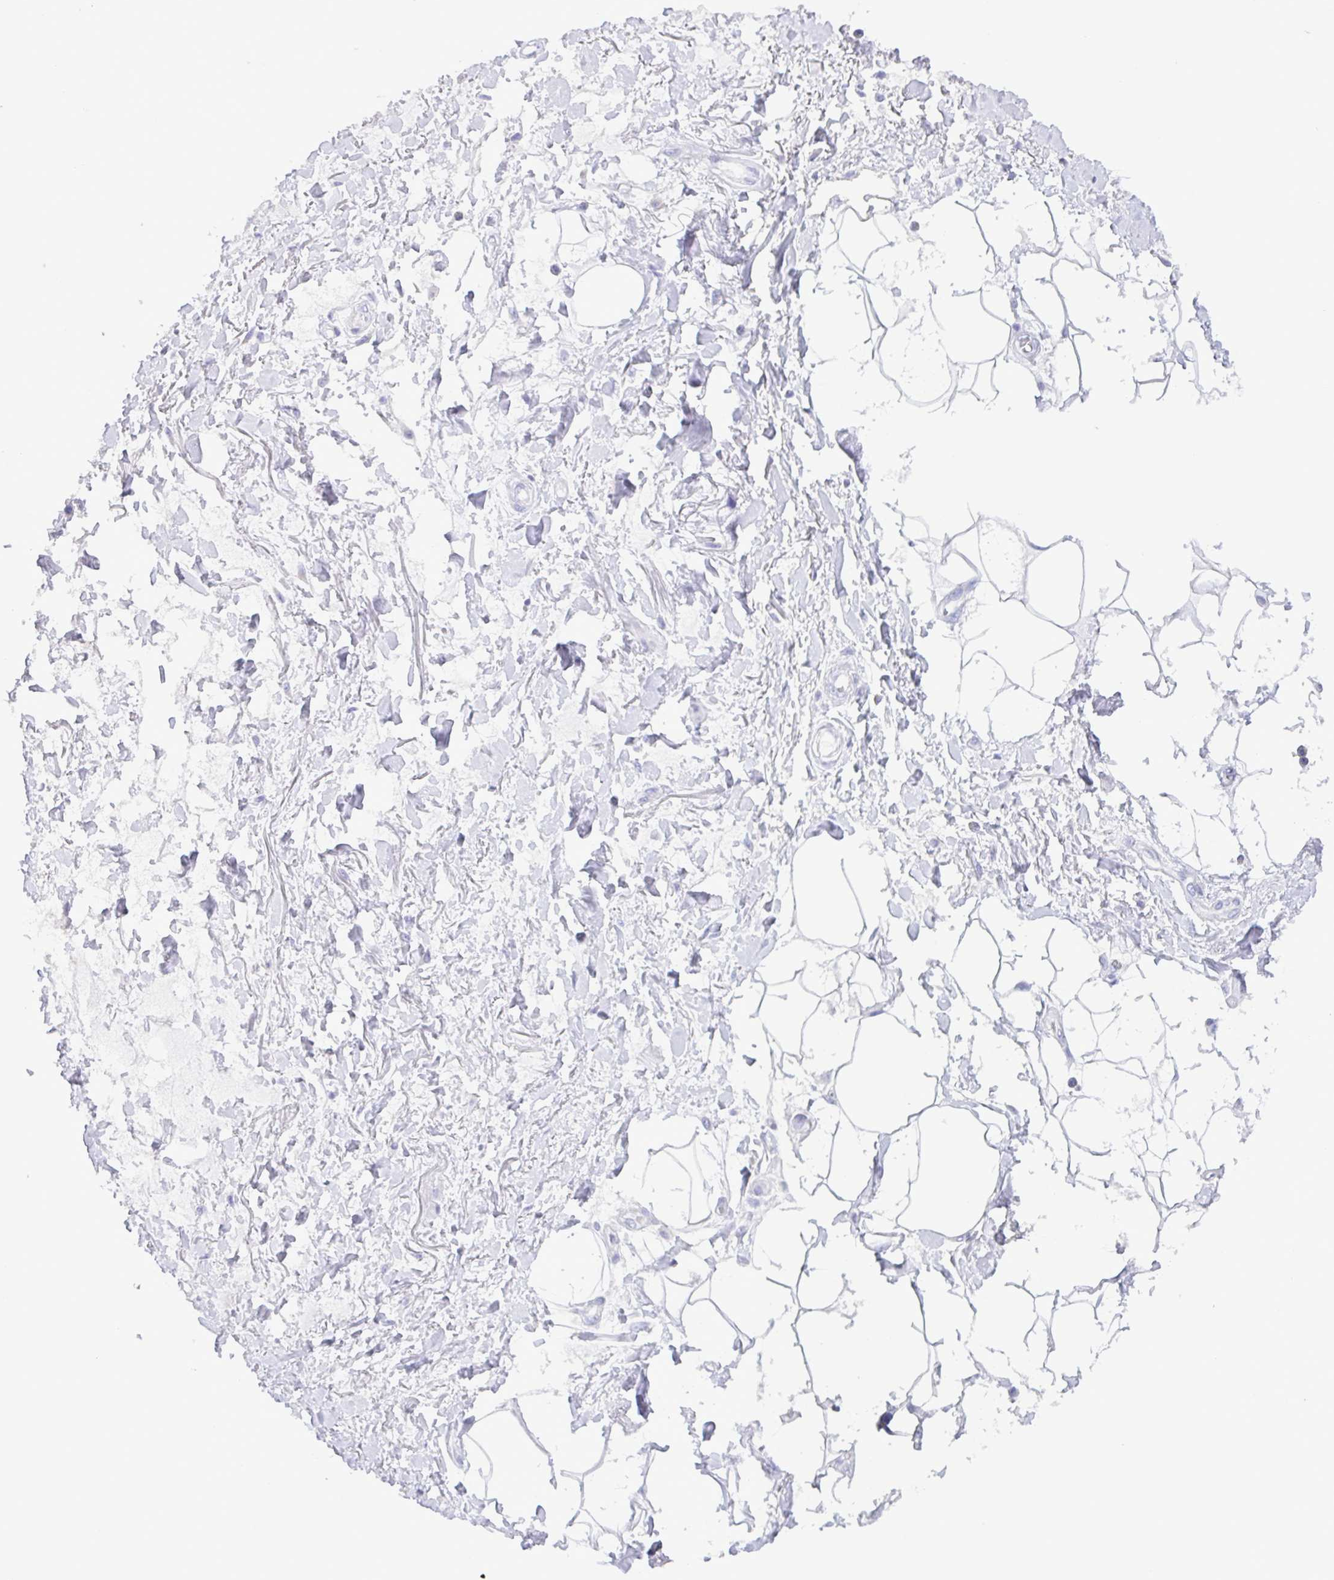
{"staining": {"intensity": "negative", "quantity": "none", "location": "none"}, "tissue": "adipose tissue", "cell_type": "Adipocytes", "image_type": "normal", "snomed": [{"axis": "morphology", "description": "Normal tissue, NOS"}, {"axis": "topography", "description": "Vagina"}, {"axis": "topography", "description": "Peripheral nerve tissue"}], "caption": "Immunohistochemistry (IHC) of normal human adipose tissue reveals no expression in adipocytes.", "gene": "TNNI3", "patient": {"sex": "female", "age": 71}}